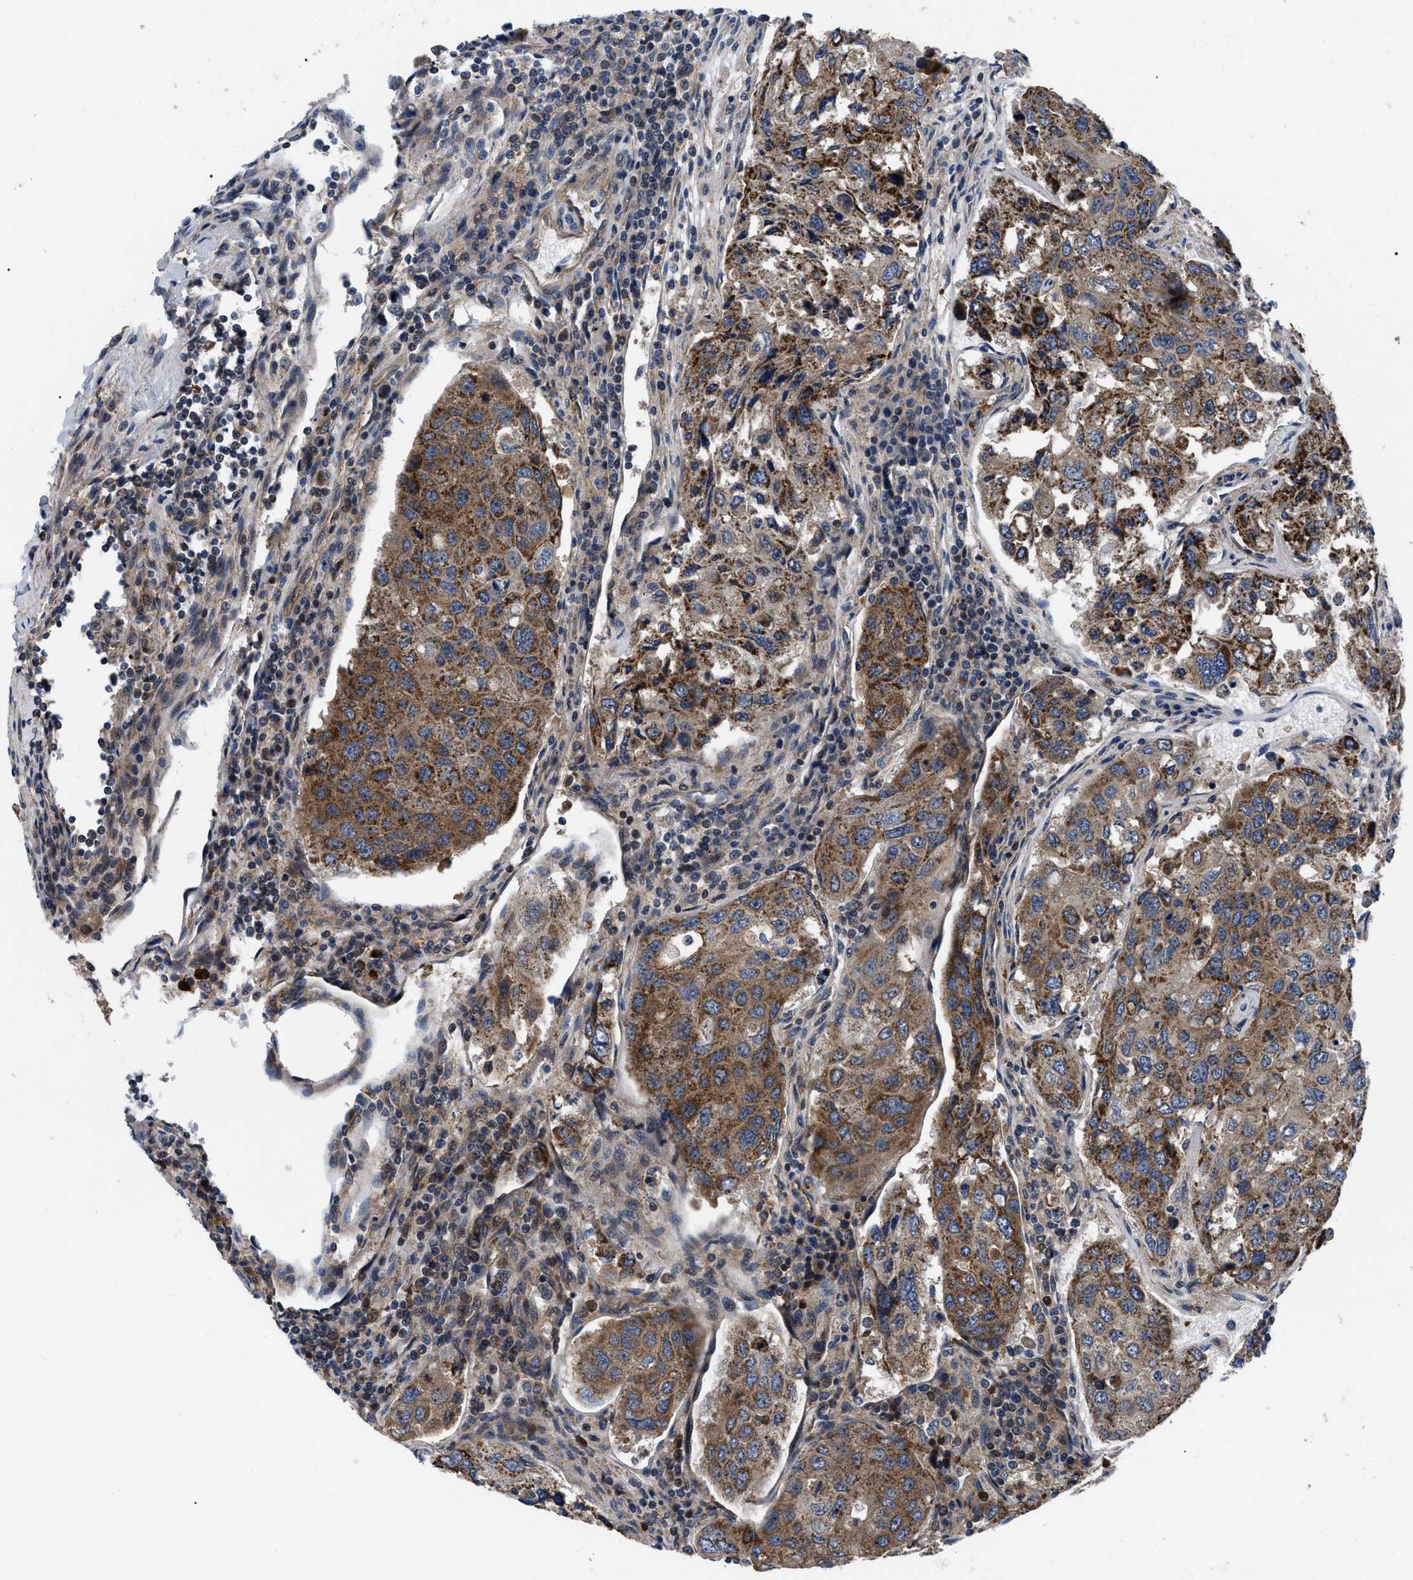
{"staining": {"intensity": "strong", "quantity": ">75%", "location": "cytoplasmic/membranous"}, "tissue": "urothelial cancer", "cell_type": "Tumor cells", "image_type": "cancer", "snomed": [{"axis": "morphology", "description": "Urothelial carcinoma, High grade"}, {"axis": "topography", "description": "Lymph node"}, {"axis": "topography", "description": "Urinary bladder"}], "caption": "Urothelial cancer stained with DAB immunohistochemistry (IHC) shows high levels of strong cytoplasmic/membranous positivity in approximately >75% of tumor cells.", "gene": "PPWD1", "patient": {"sex": "male", "age": 51}}